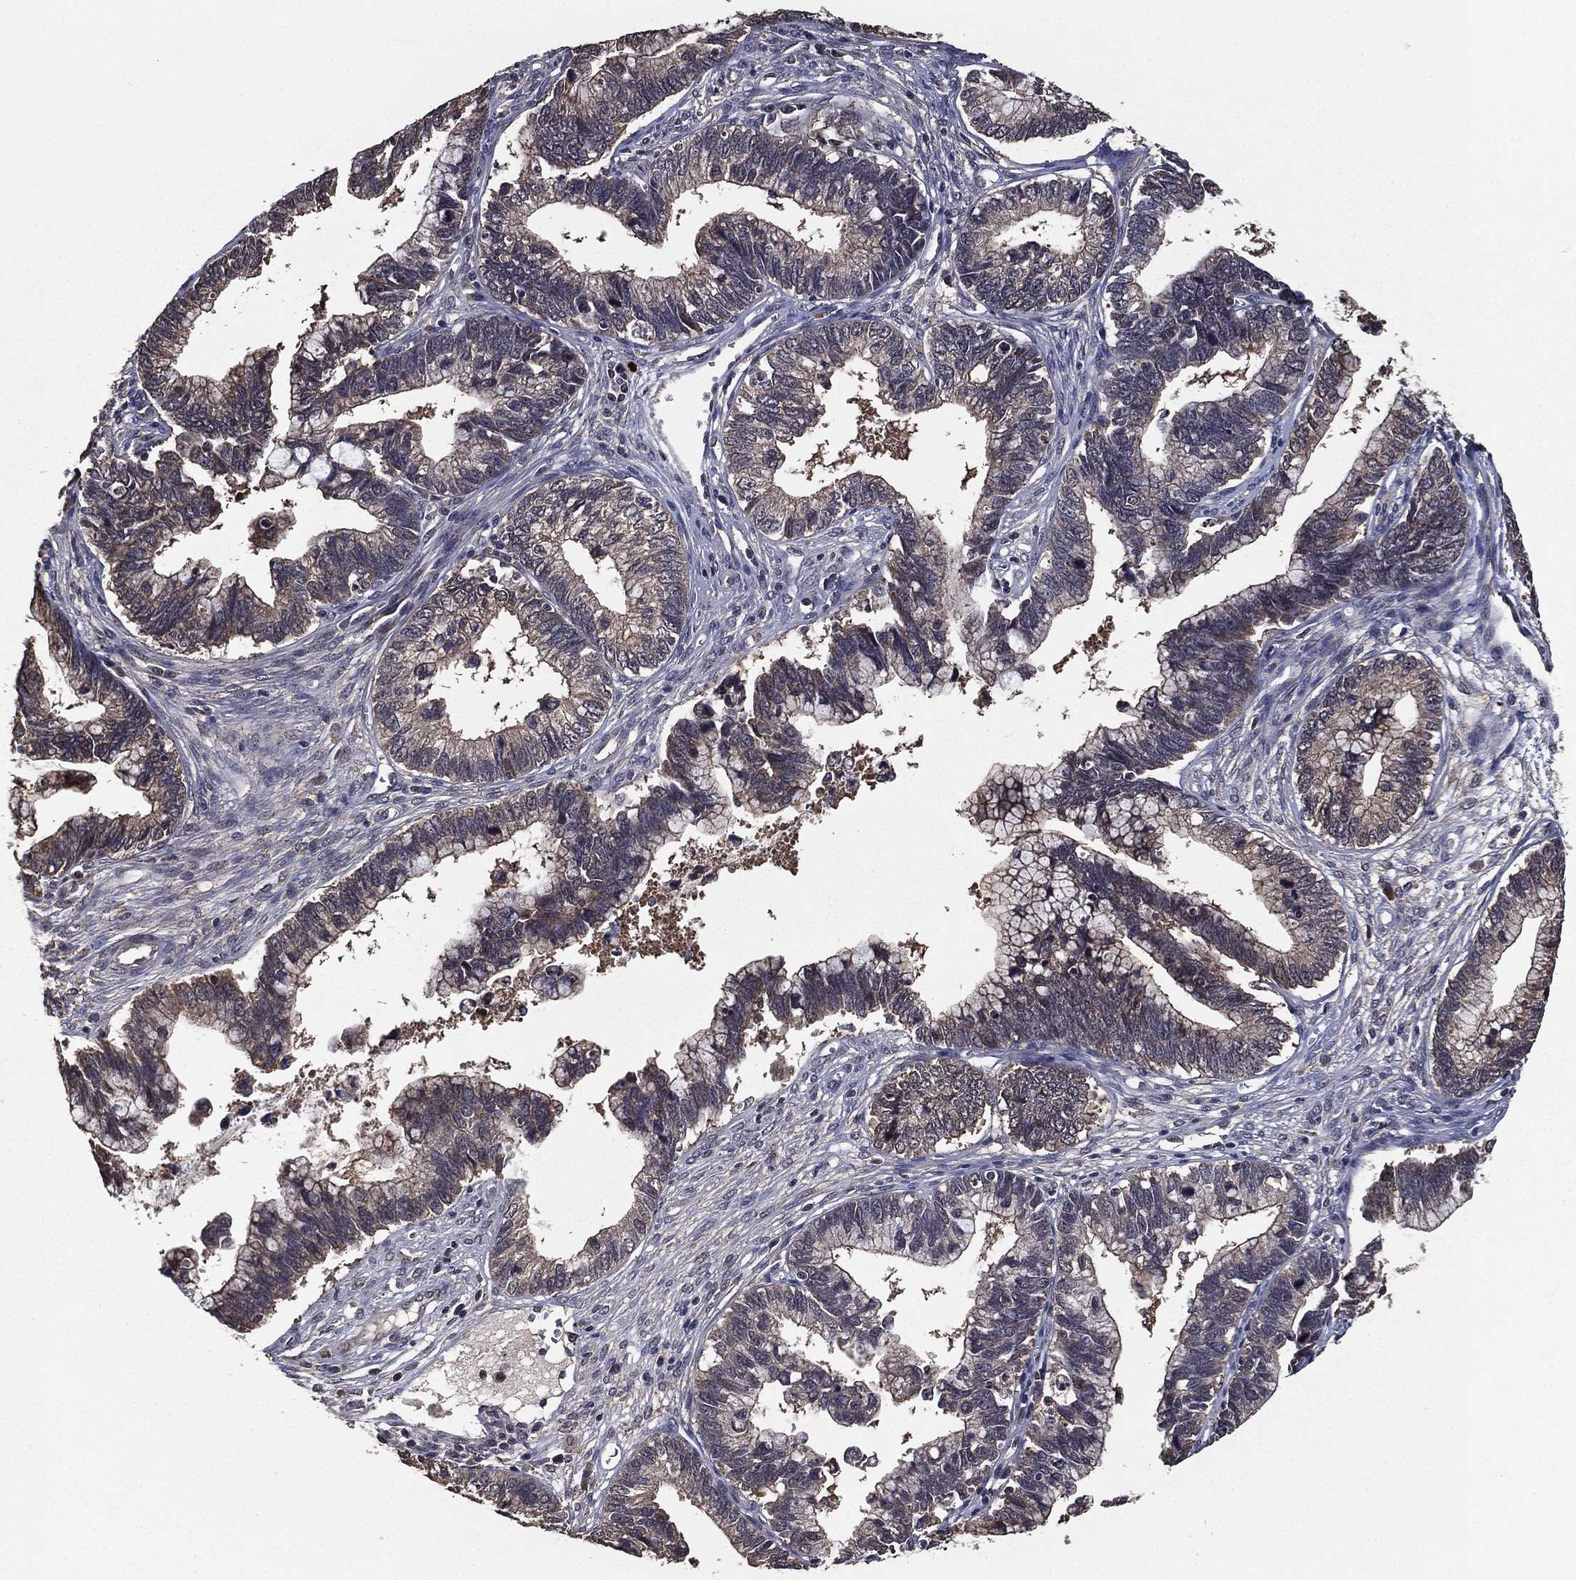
{"staining": {"intensity": "weak", "quantity": "<25%", "location": "cytoplasmic/membranous"}, "tissue": "cervical cancer", "cell_type": "Tumor cells", "image_type": "cancer", "snomed": [{"axis": "morphology", "description": "Adenocarcinoma, NOS"}, {"axis": "topography", "description": "Cervix"}], "caption": "Immunohistochemical staining of adenocarcinoma (cervical) exhibits no significant positivity in tumor cells.", "gene": "PCNT", "patient": {"sex": "female", "age": 44}}